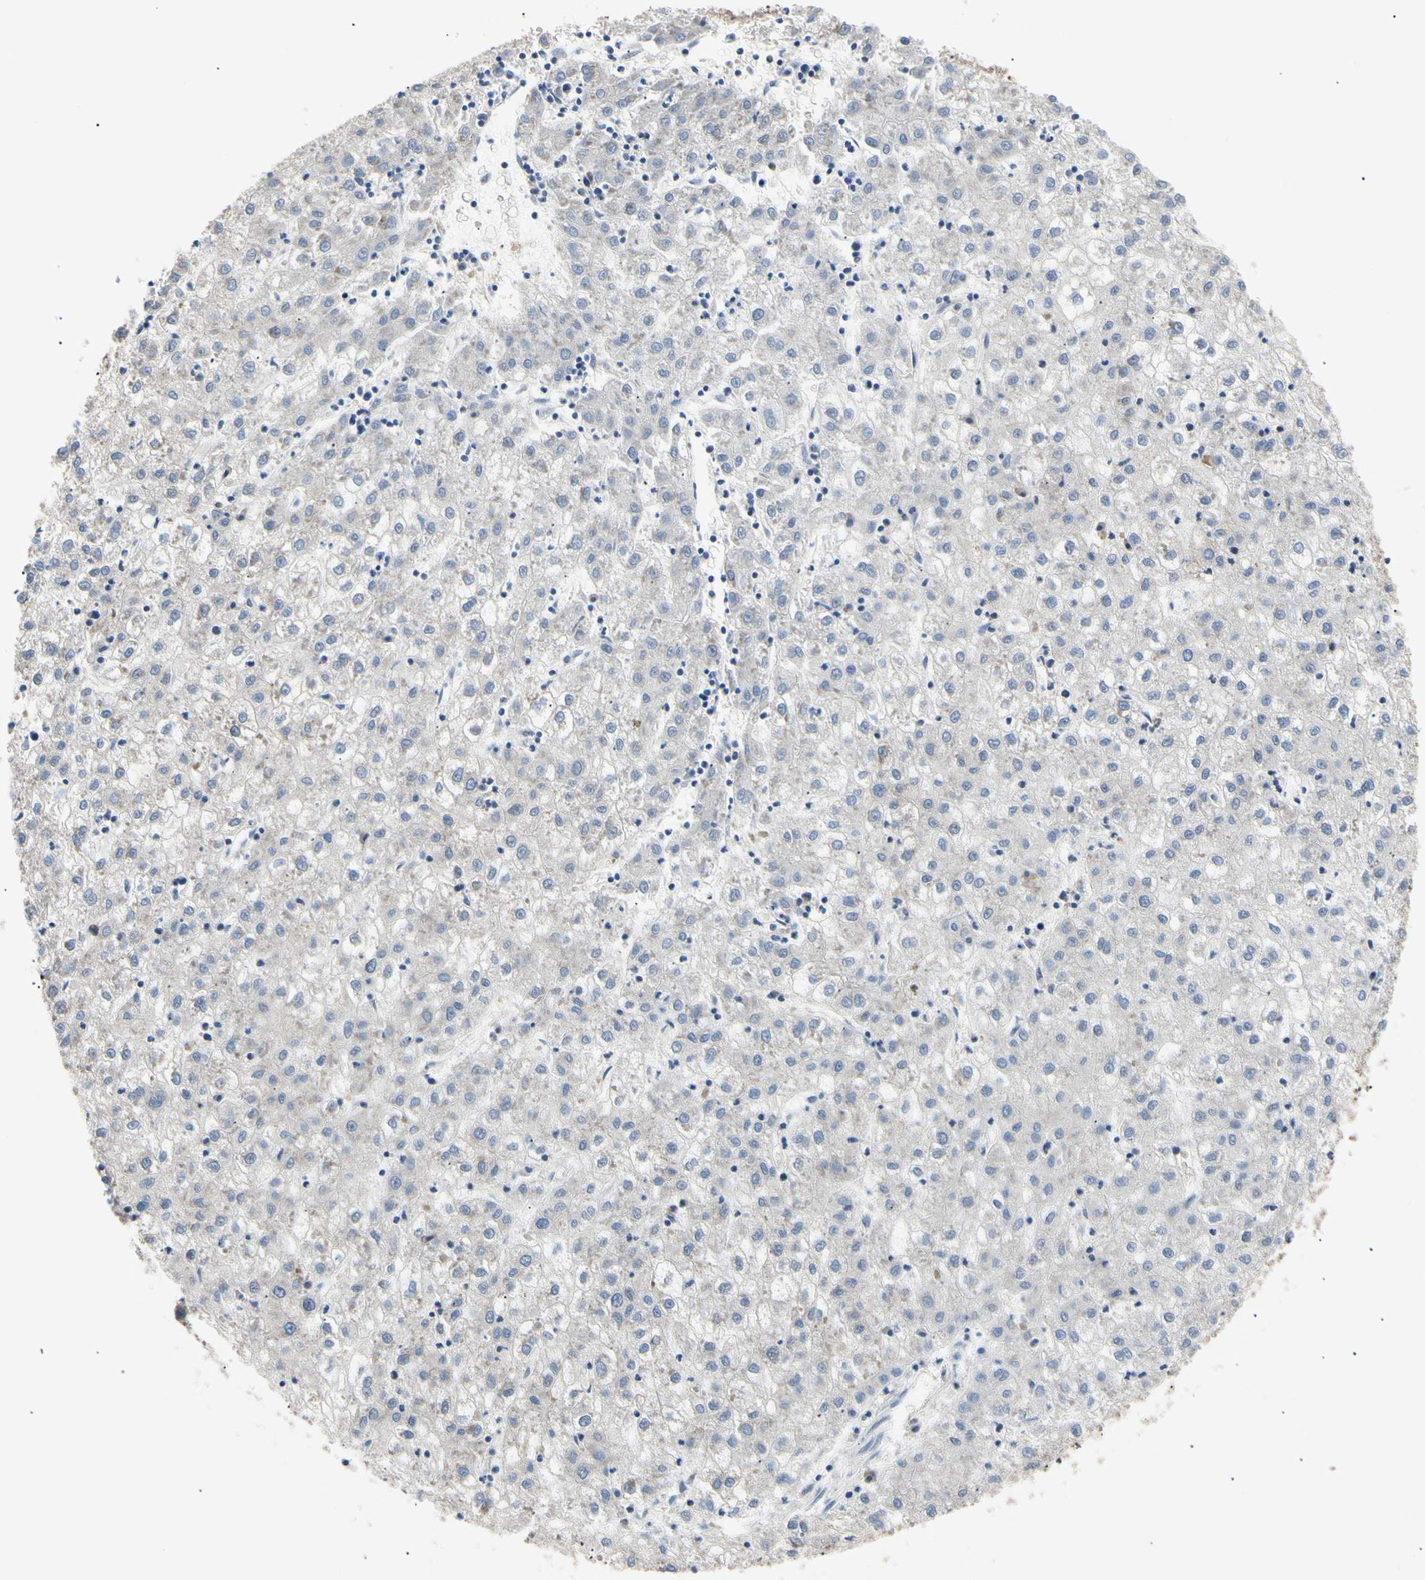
{"staining": {"intensity": "negative", "quantity": "none", "location": "none"}, "tissue": "liver cancer", "cell_type": "Tumor cells", "image_type": "cancer", "snomed": [{"axis": "morphology", "description": "Carcinoma, Hepatocellular, NOS"}, {"axis": "topography", "description": "Liver"}], "caption": "Tumor cells are negative for brown protein staining in hepatocellular carcinoma (liver).", "gene": "EIF1AX", "patient": {"sex": "male", "age": 72}}